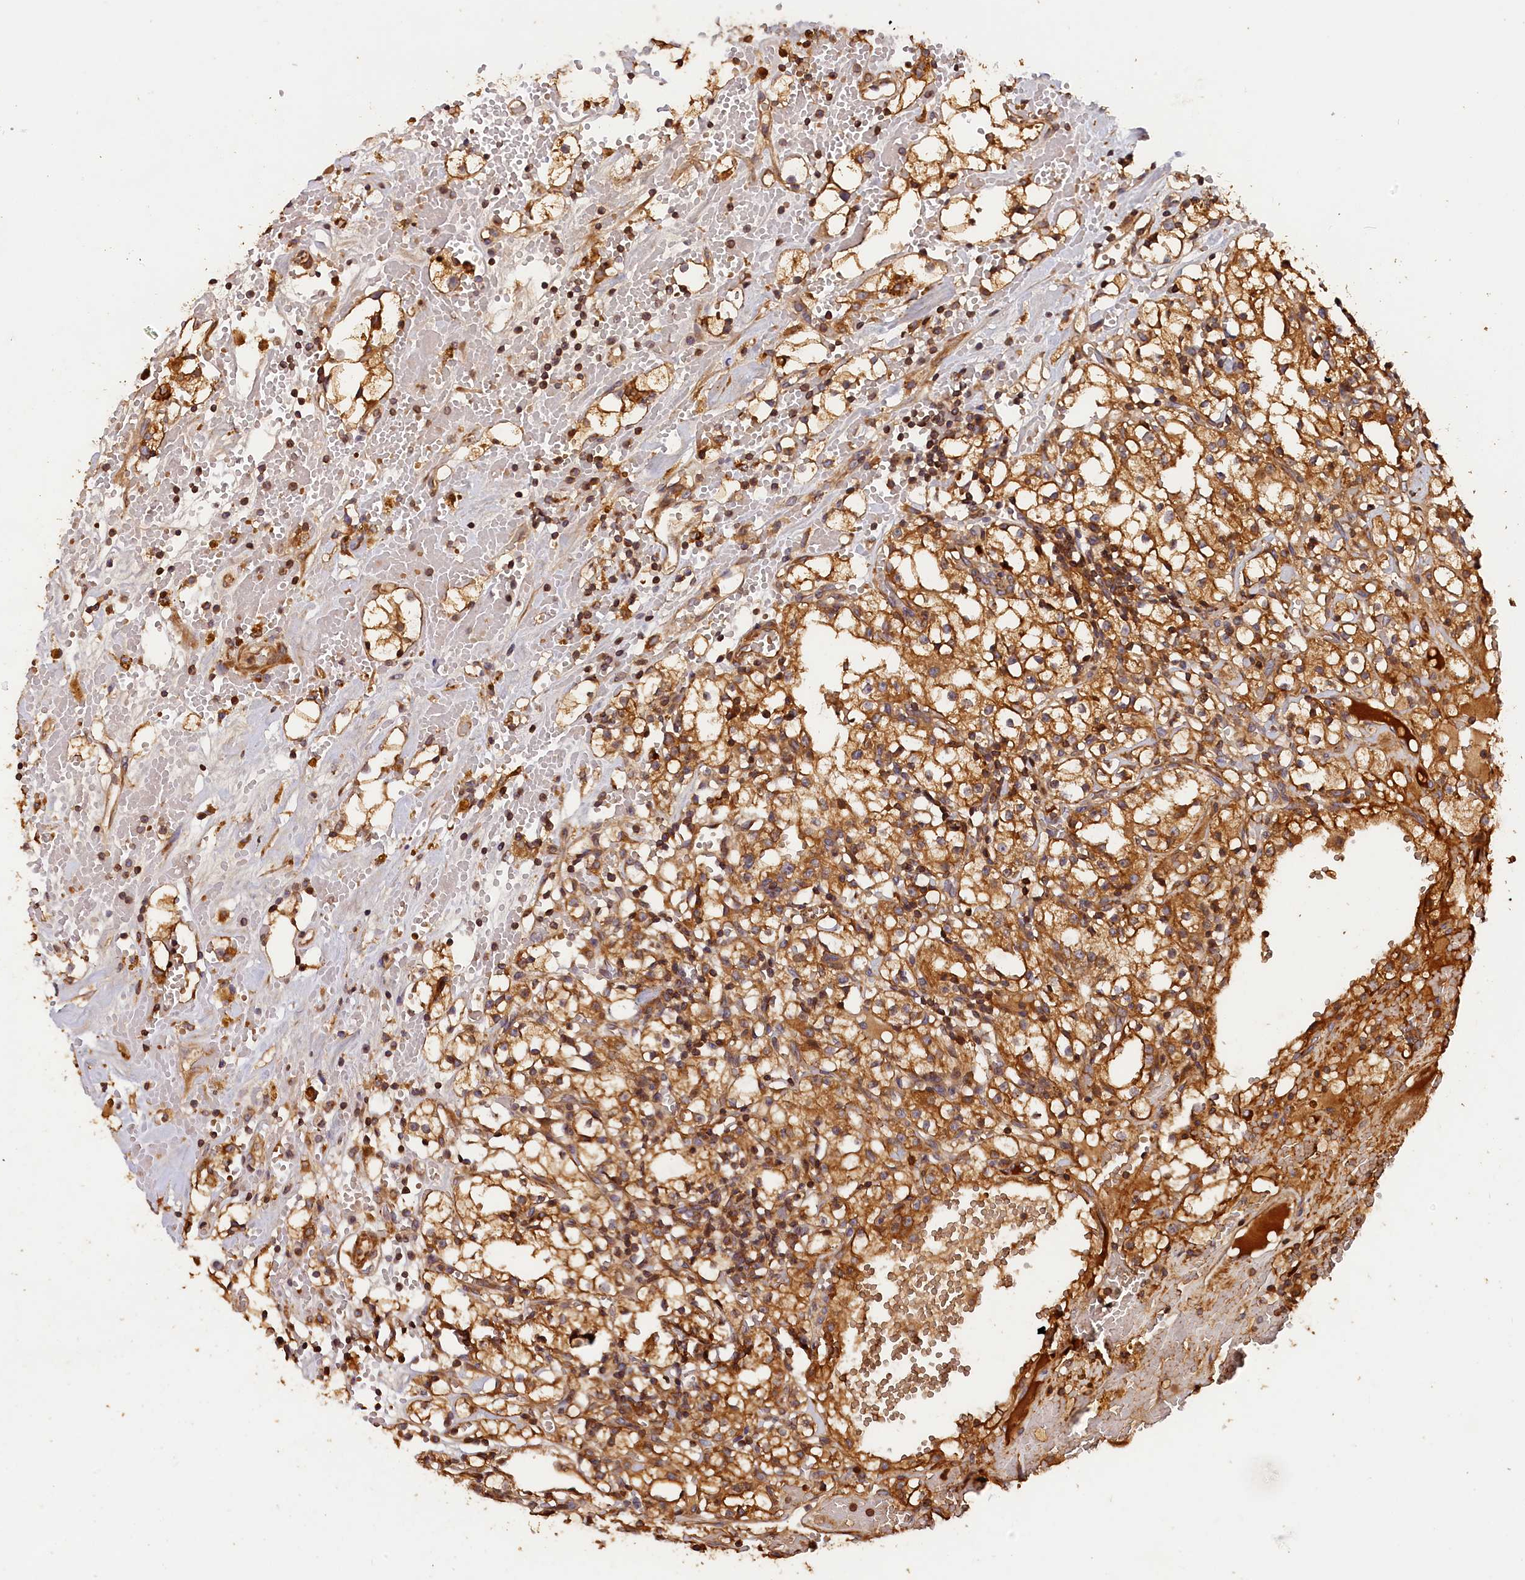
{"staining": {"intensity": "moderate", "quantity": ">75%", "location": "cytoplasmic/membranous"}, "tissue": "renal cancer", "cell_type": "Tumor cells", "image_type": "cancer", "snomed": [{"axis": "morphology", "description": "Adenocarcinoma, NOS"}, {"axis": "topography", "description": "Kidney"}], "caption": "The micrograph shows immunohistochemical staining of renal cancer. There is moderate cytoplasmic/membranous staining is appreciated in about >75% of tumor cells.", "gene": "HMOX2", "patient": {"sex": "male", "age": 56}}